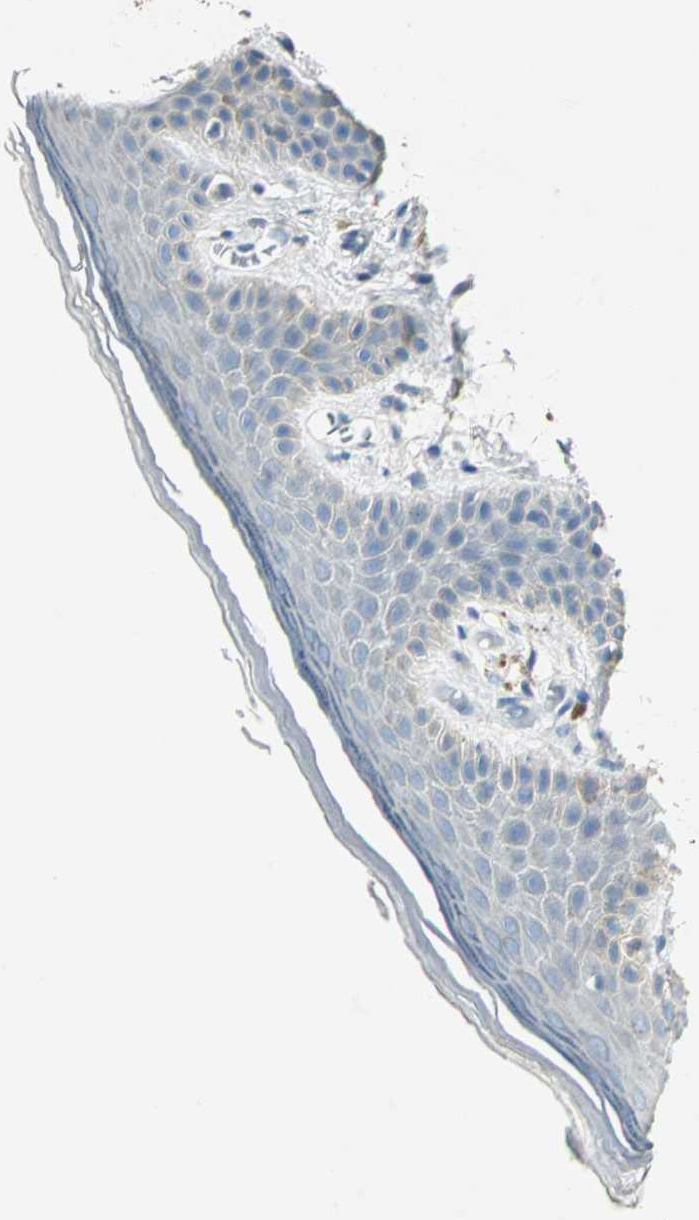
{"staining": {"intensity": "negative", "quantity": "none", "location": "none"}, "tissue": "skin", "cell_type": "Epidermal cells", "image_type": "normal", "snomed": [{"axis": "morphology", "description": "Normal tissue, NOS"}, {"axis": "topography", "description": "Anal"}], "caption": "Immunohistochemistry photomicrograph of unremarkable human skin stained for a protein (brown), which displays no positivity in epidermal cells. (DAB immunohistochemistry (IHC) visualized using brightfield microscopy, high magnification).", "gene": "UCHL1", "patient": {"sex": "male", "age": 74}}